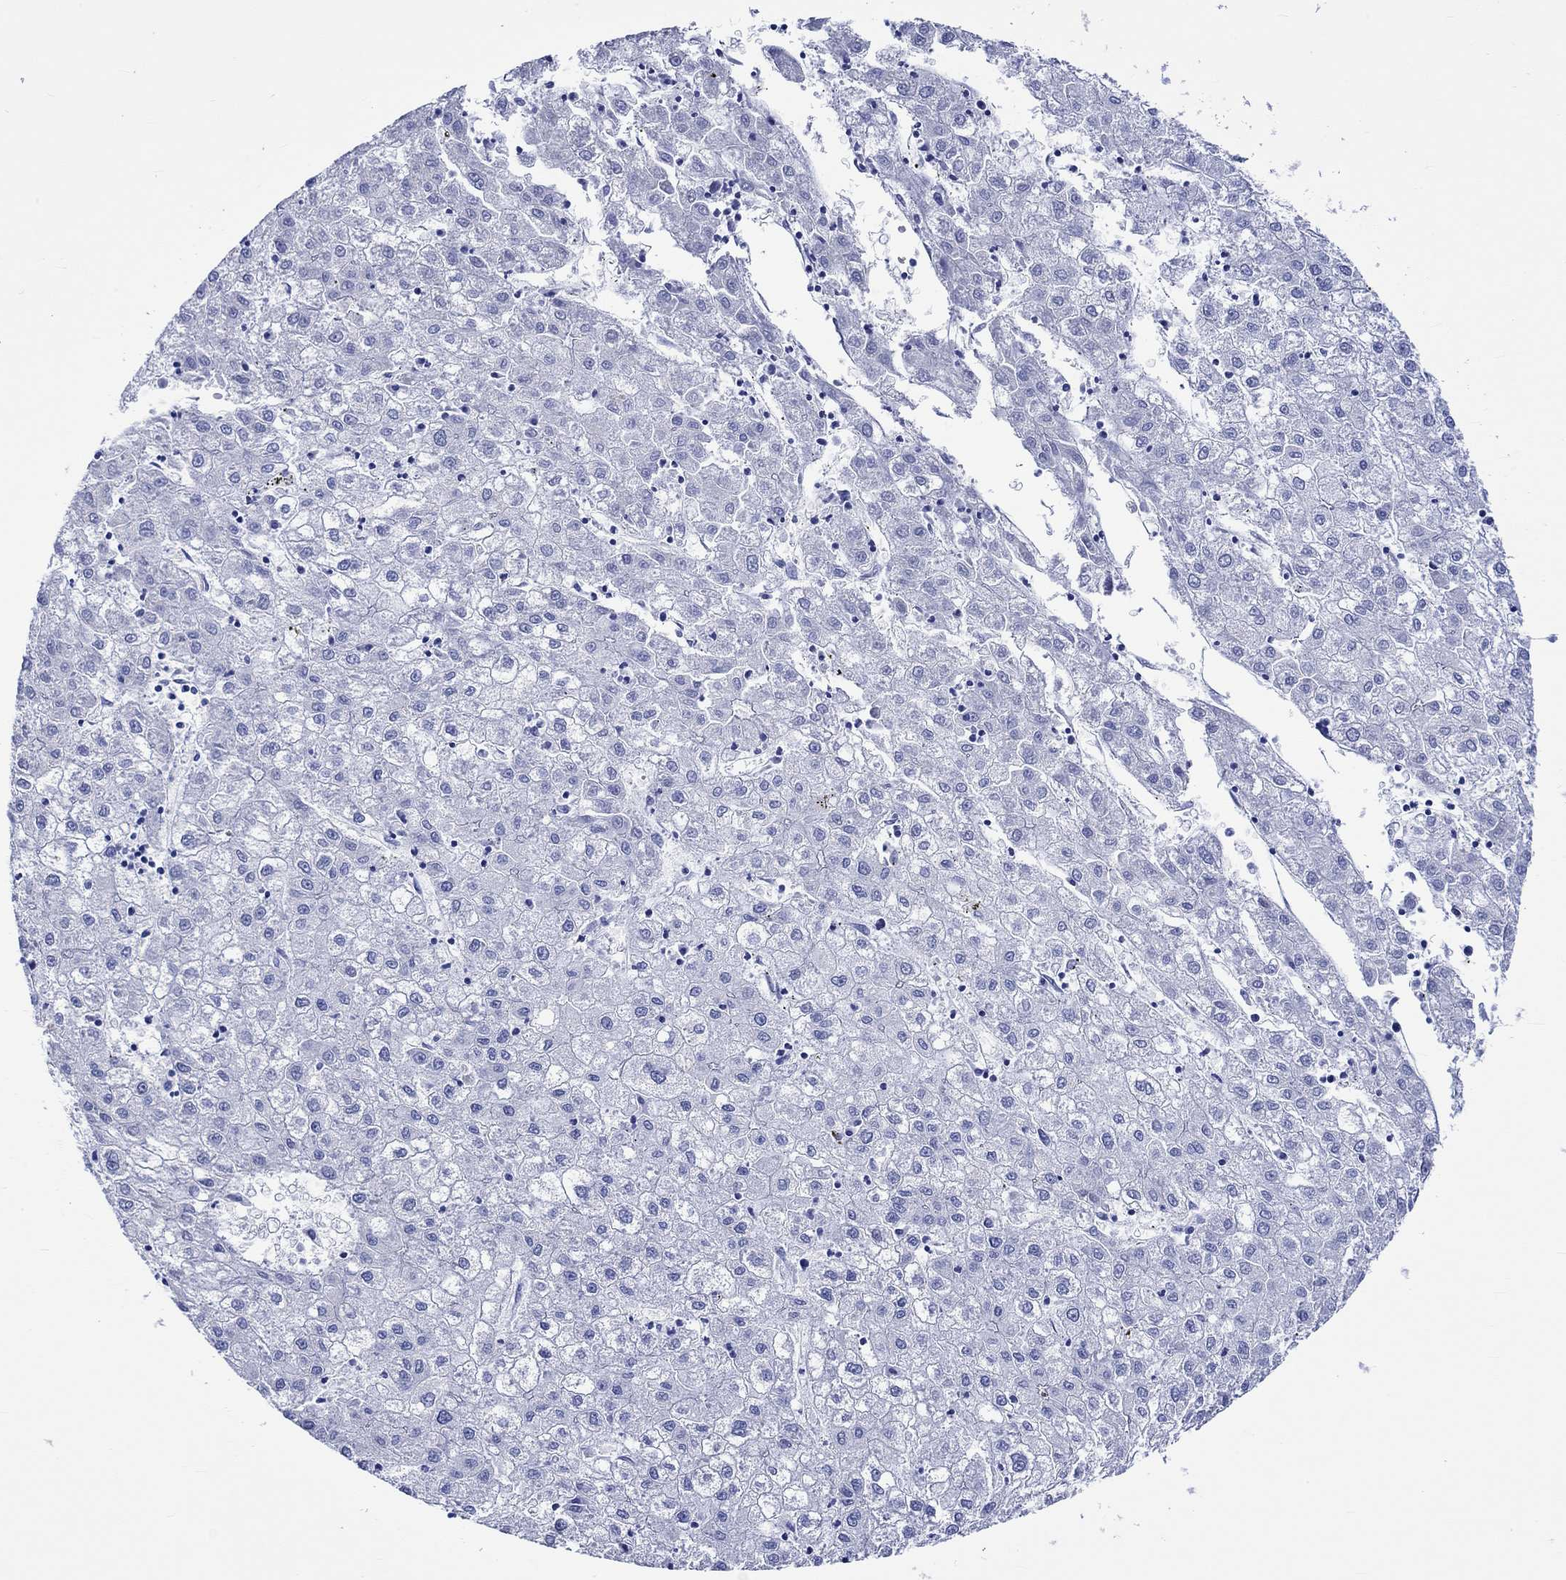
{"staining": {"intensity": "negative", "quantity": "none", "location": "none"}, "tissue": "liver cancer", "cell_type": "Tumor cells", "image_type": "cancer", "snomed": [{"axis": "morphology", "description": "Carcinoma, Hepatocellular, NOS"}, {"axis": "topography", "description": "Liver"}], "caption": "The image displays no significant expression in tumor cells of liver cancer (hepatocellular carcinoma). (DAB IHC, high magnification).", "gene": "HARBI1", "patient": {"sex": "male", "age": 72}}